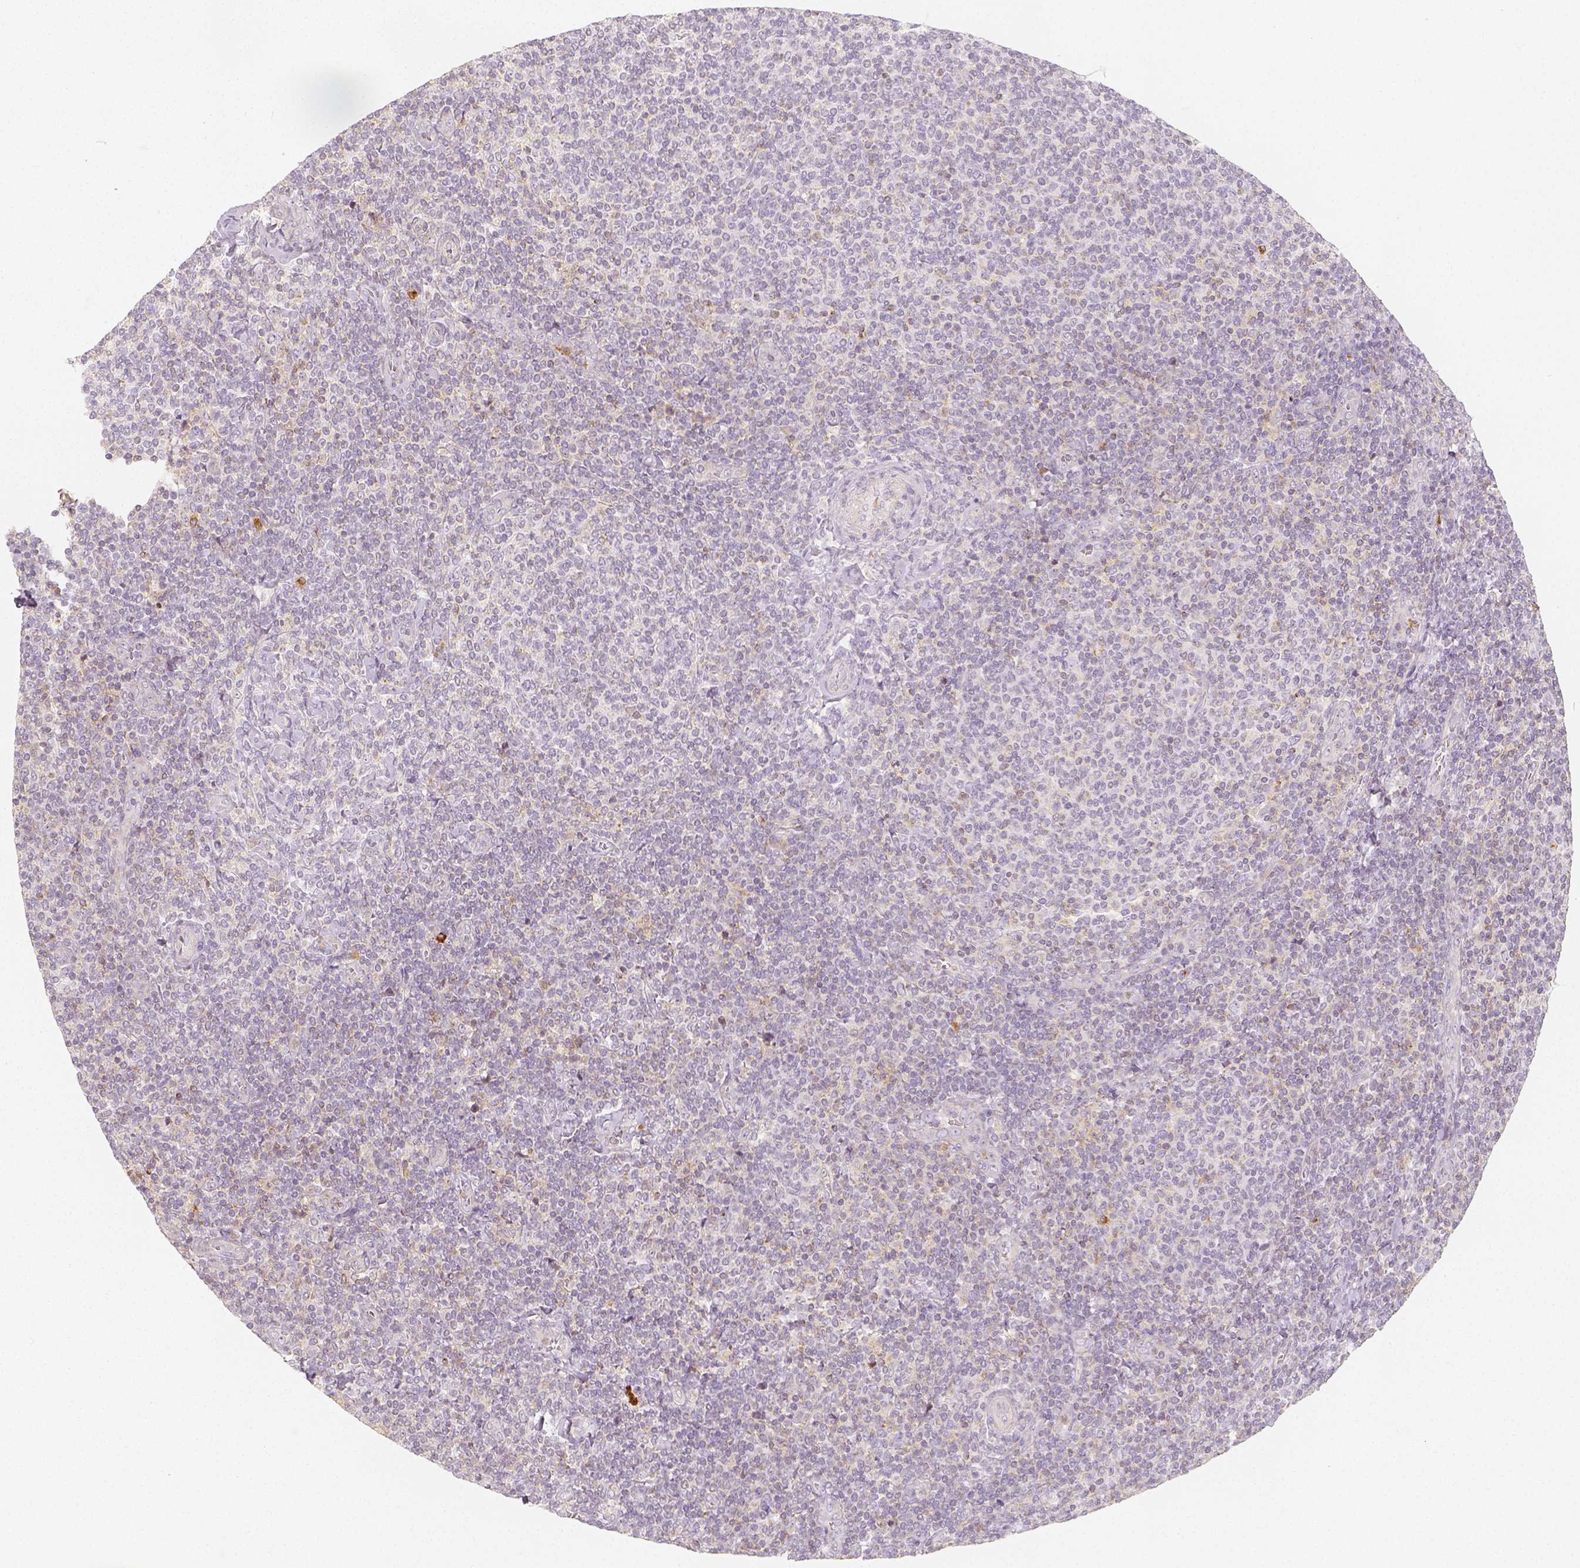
{"staining": {"intensity": "negative", "quantity": "none", "location": "none"}, "tissue": "lymphoma", "cell_type": "Tumor cells", "image_type": "cancer", "snomed": [{"axis": "morphology", "description": "Malignant lymphoma, non-Hodgkin's type, Low grade"}, {"axis": "topography", "description": "Lymph node"}], "caption": "Malignant lymphoma, non-Hodgkin's type (low-grade) stained for a protein using immunohistochemistry (IHC) shows no staining tumor cells.", "gene": "PTPRJ", "patient": {"sex": "male", "age": 52}}